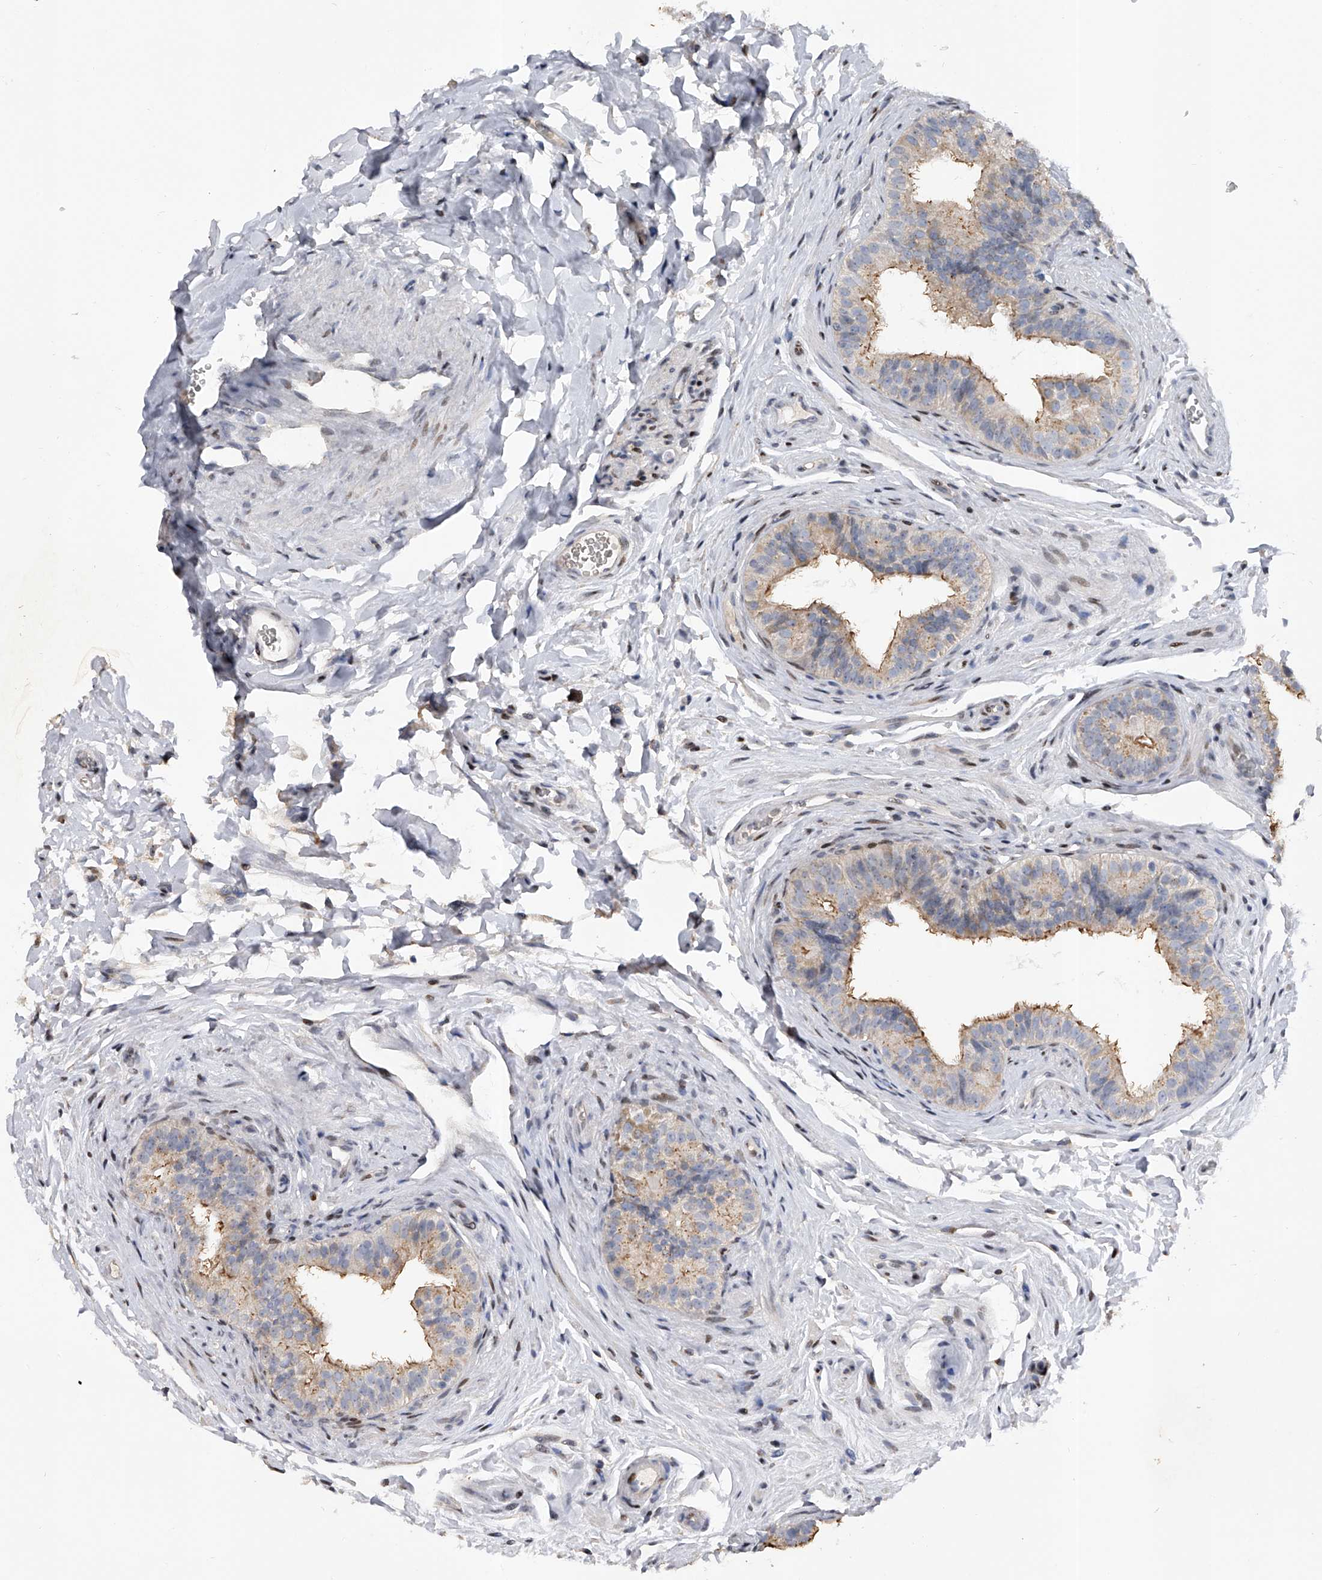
{"staining": {"intensity": "weak", "quantity": "<25%", "location": "cytoplasmic/membranous"}, "tissue": "epididymis", "cell_type": "Glandular cells", "image_type": "normal", "snomed": [{"axis": "morphology", "description": "Normal tissue, NOS"}, {"axis": "topography", "description": "Epididymis"}], "caption": "Protein analysis of normal epididymis shows no significant staining in glandular cells.", "gene": "RWDD2A", "patient": {"sex": "male", "age": 49}}